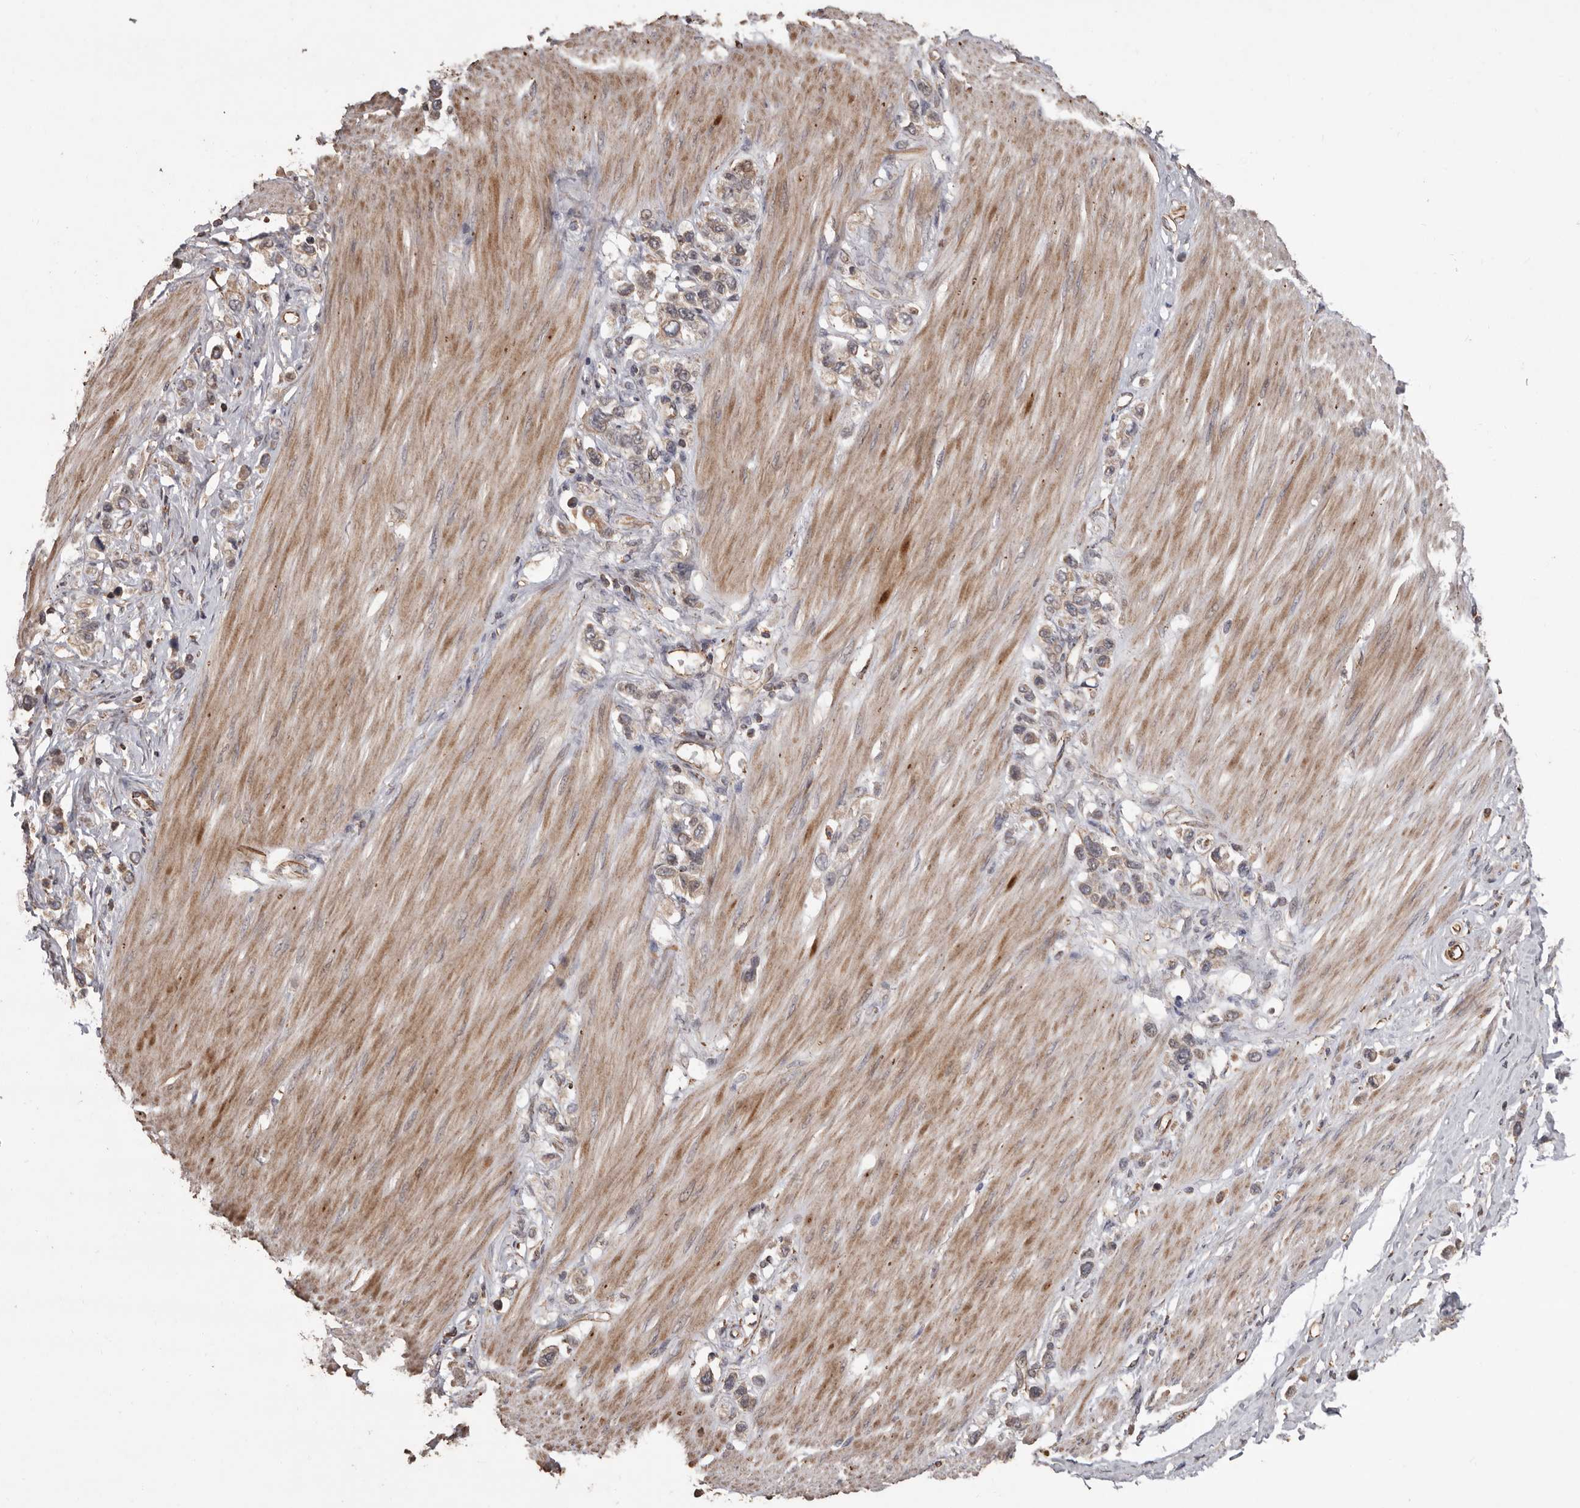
{"staining": {"intensity": "weak", "quantity": ">75%", "location": "cytoplasmic/membranous"}, "tissue": "stomach cancer", "cell_type": "Tumor cells", "image_type": "cancer", "snomed": [{"axis": "morphology", "description": "Adenocarcinoma, NOS"}, {"axis": "topography", "description": "Stomach"}], "caption": "Immunohistochemistry of human adenocarcinoma (stomach) displays low levels of weak cytoplasmic/membranous positivity in approximately >75% of tumor cells. Immunohistochemistry stains the protein of interest in brown and the nuclei are stained blue.", "gene": "BRAT1", "patient": {"sex": "female", "age": 65}}